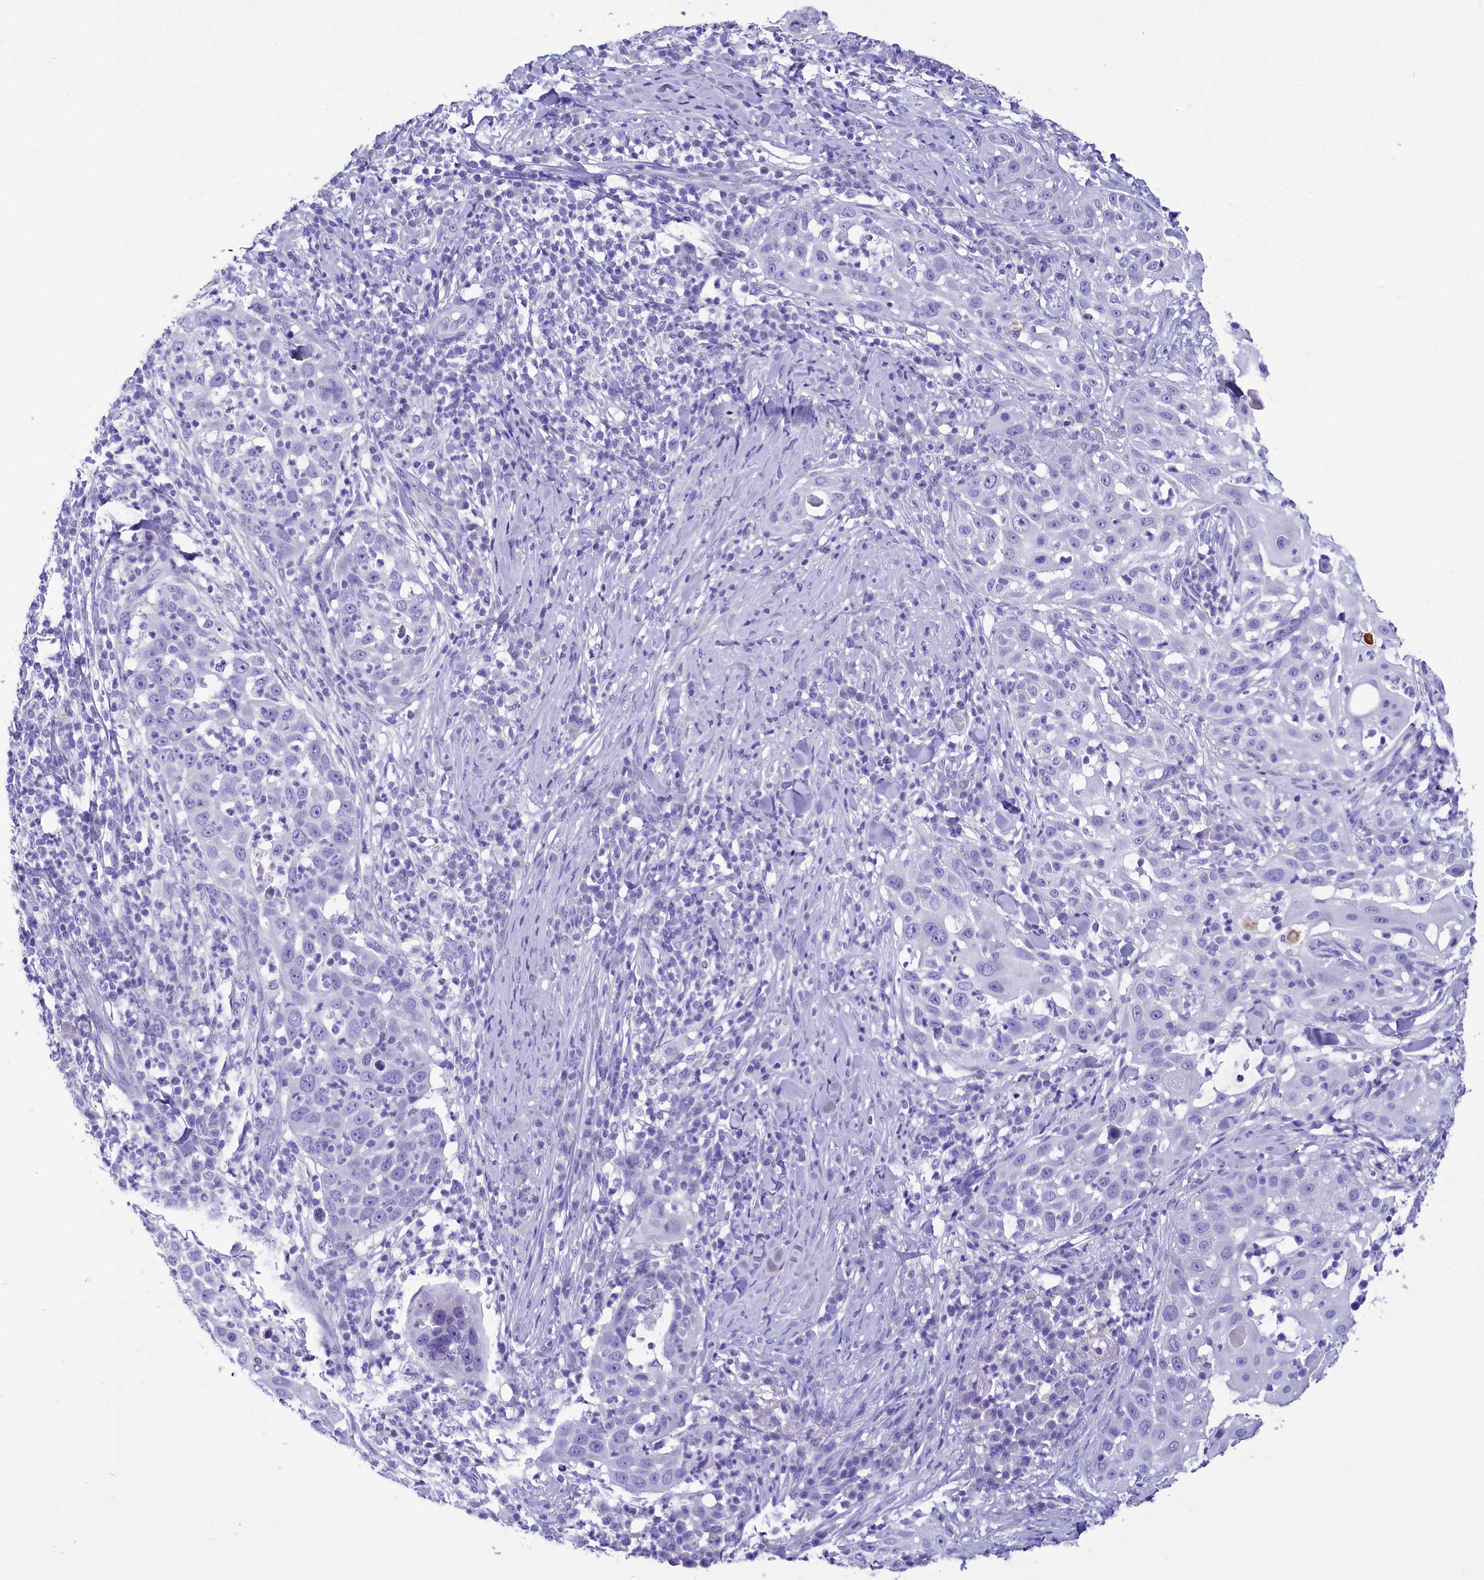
{"staining": {"intensity": "negative", "quantity": "none", "location": "none"}, "tissue": "skin cancer", "cell_type": "Tumor cells", "image_type": "cancer", "snomed": [{"axis": "morphology", "description": "Squamous cell carcinoma, NOS"}, {"axis": "topography", "description": "Skin"}], "caption": "The IHC micrograph has no significant expression in tumor cells of skin cancer (squamous cell carcinoma) tissue.", "gene": "TTC36", "patient": {"sex": "female", "age": 44}}